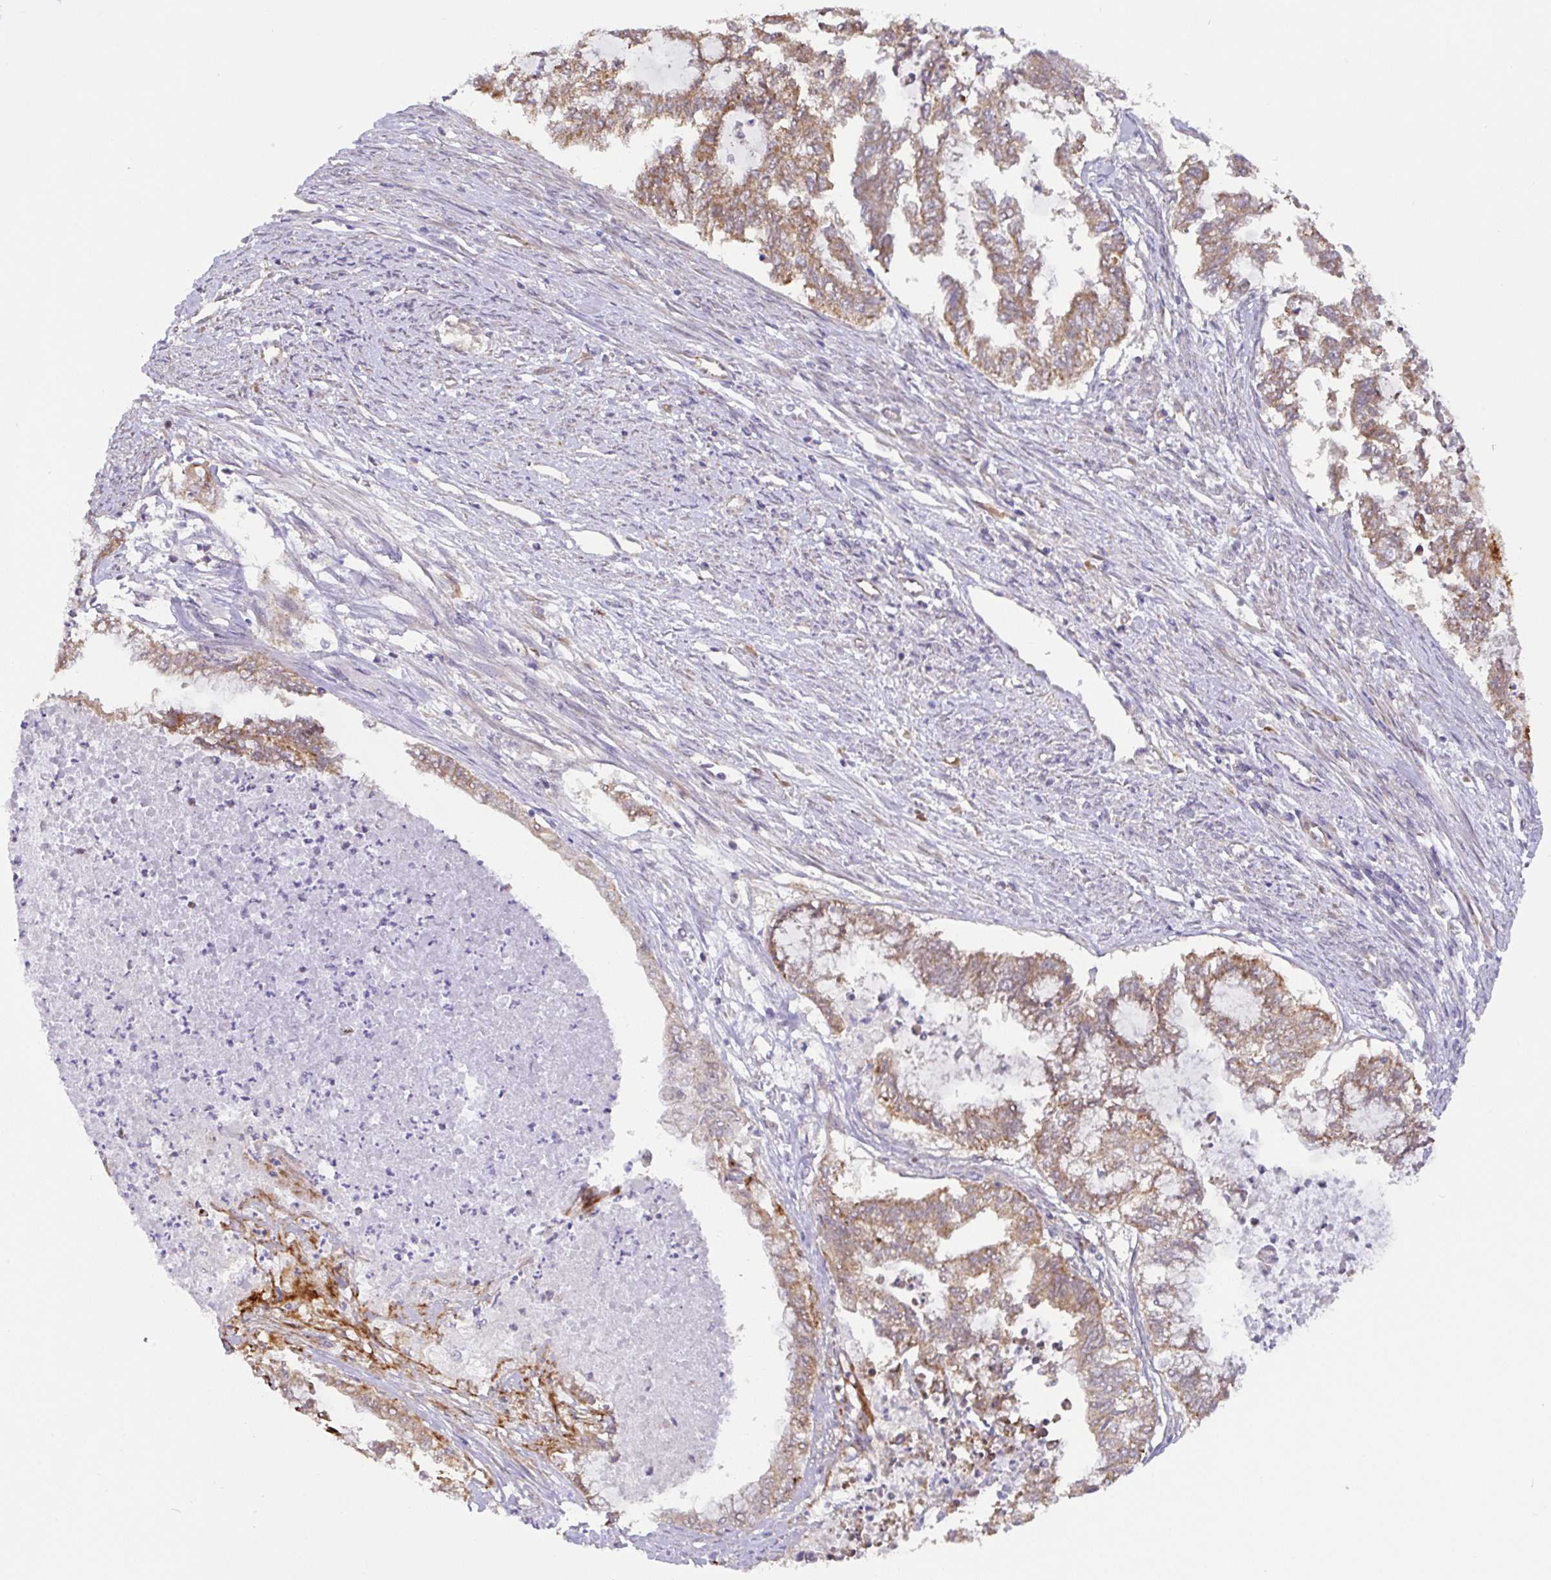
{"staining": {"intensity": "moderate", "quantity": ">75%", "location": "cytoplasmic/membranous"}, "tissue": "endometrial cancer", "cell_type": "Tumor cells", "image_type": "cancer", "snomed": [{"axis": "morphology", "description": "Adenocarcinoma, NOS"}, {"axis": "topography", "description": "Endometrium"}], "caption": "Immunohistochemistry micrograph of neoplastic tissue: human endometrial cancer stained using immunohistochemistry (IHC) displays medium levels of moderate protein expression localized specifically in the cytoplasmic/membranous of tumor cells, appearing as a cytoplasmic/membranous brown color.", "gene": "DLEU7", "patient": {"sex": "female", "age": 79}}